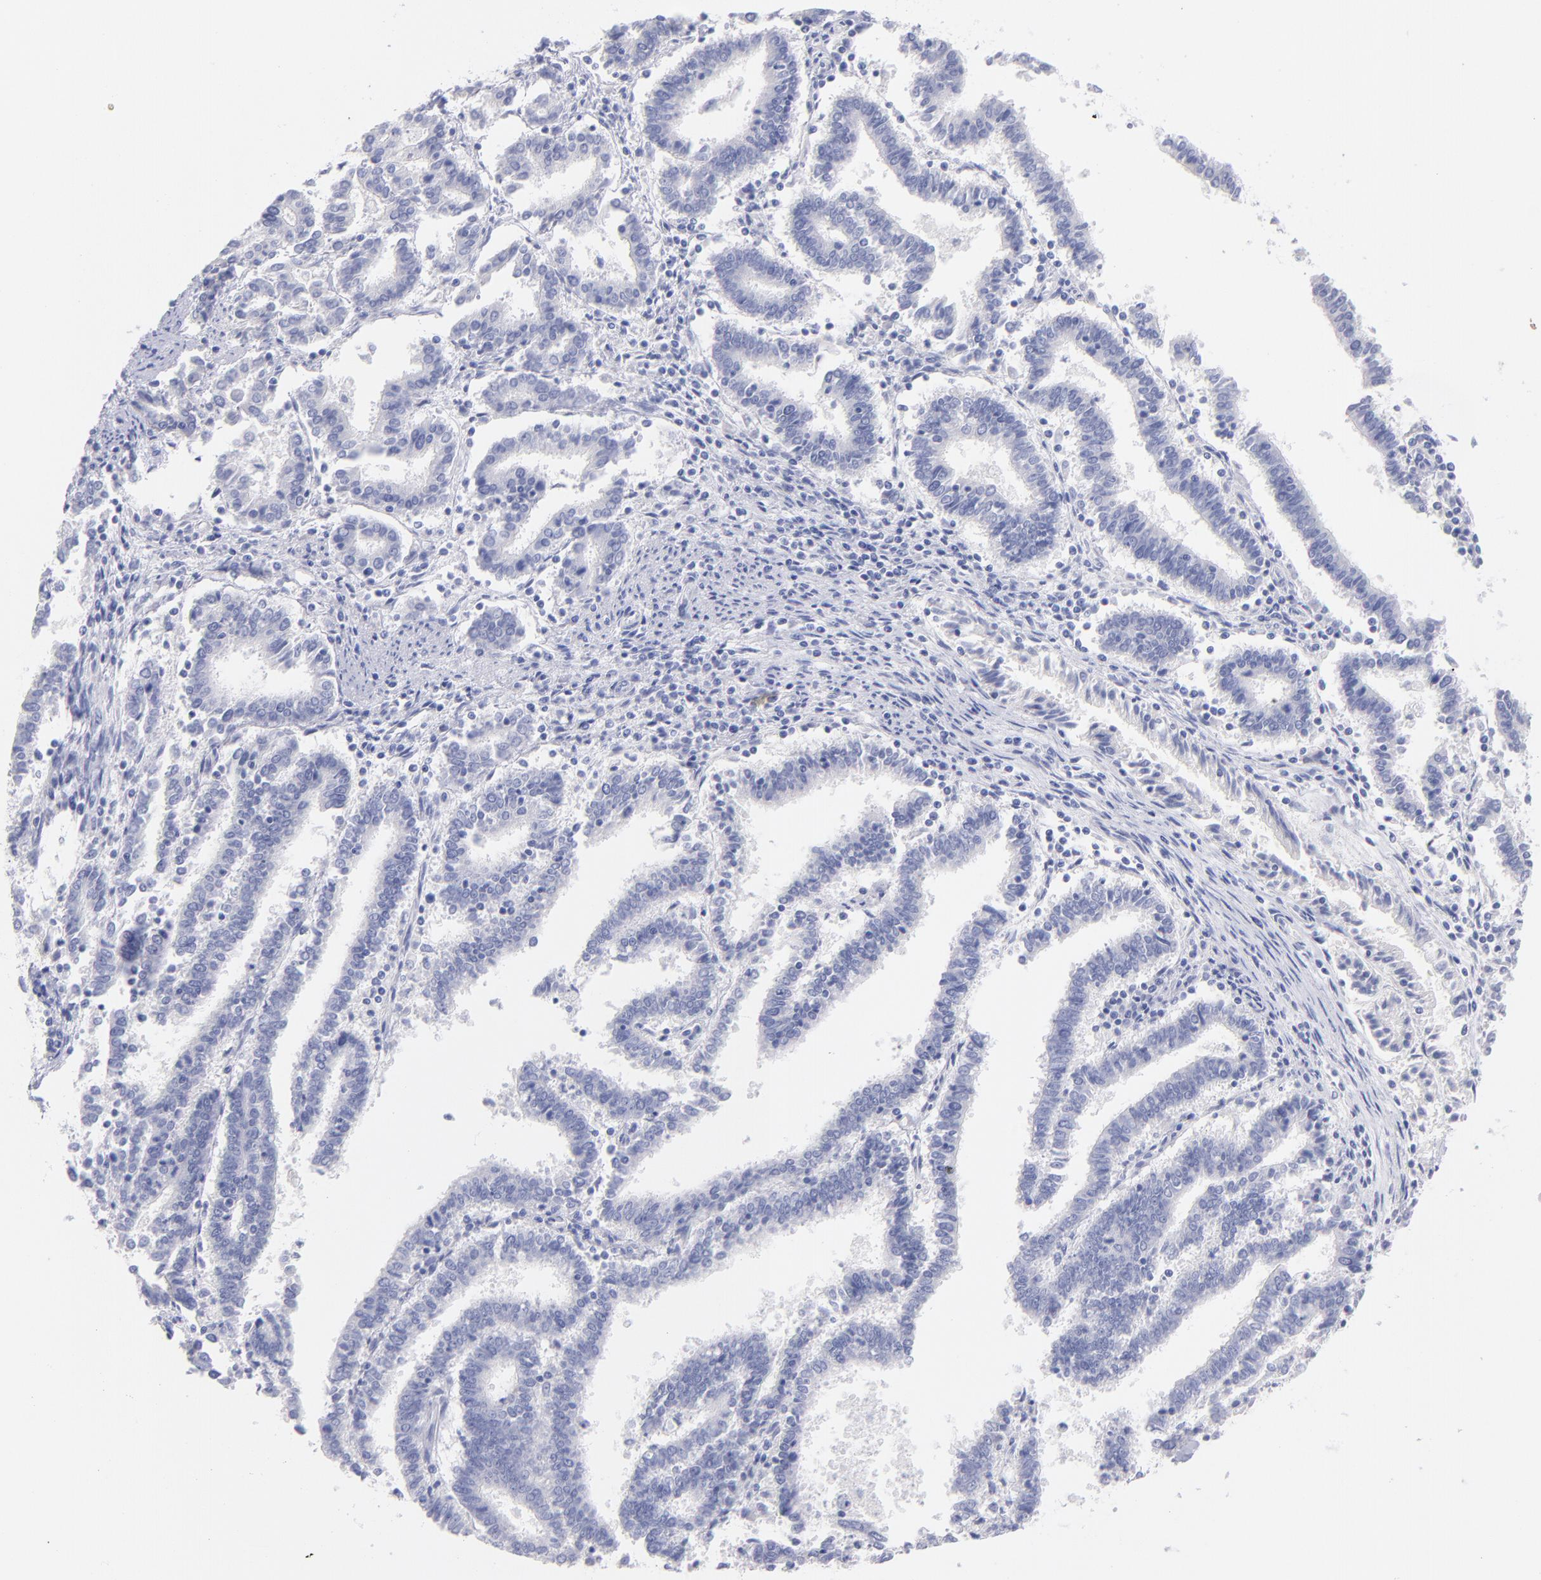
{"staining": {"intensity": "negative", "quantity": "none", "location": "none"}, "tissue": "endometrial cancer", "cell_type": "Tumor cells", "image_type": "cancer", "snomed": [{"axis": "morphology", "description": "Adenocarcinoma, NOS"}, {"axis": "topography", "description": "Uterus"}], "caption": "An image of human adenocarcinoma (endometrial) is negative for staining in tumor cells. (Brightfield microscopy of DAB (3,3'-diaminobenzidine) immunohistochemistry at high magnification).", "gene": "SCGN", "patient": {"sex": "female", "age": 83}}